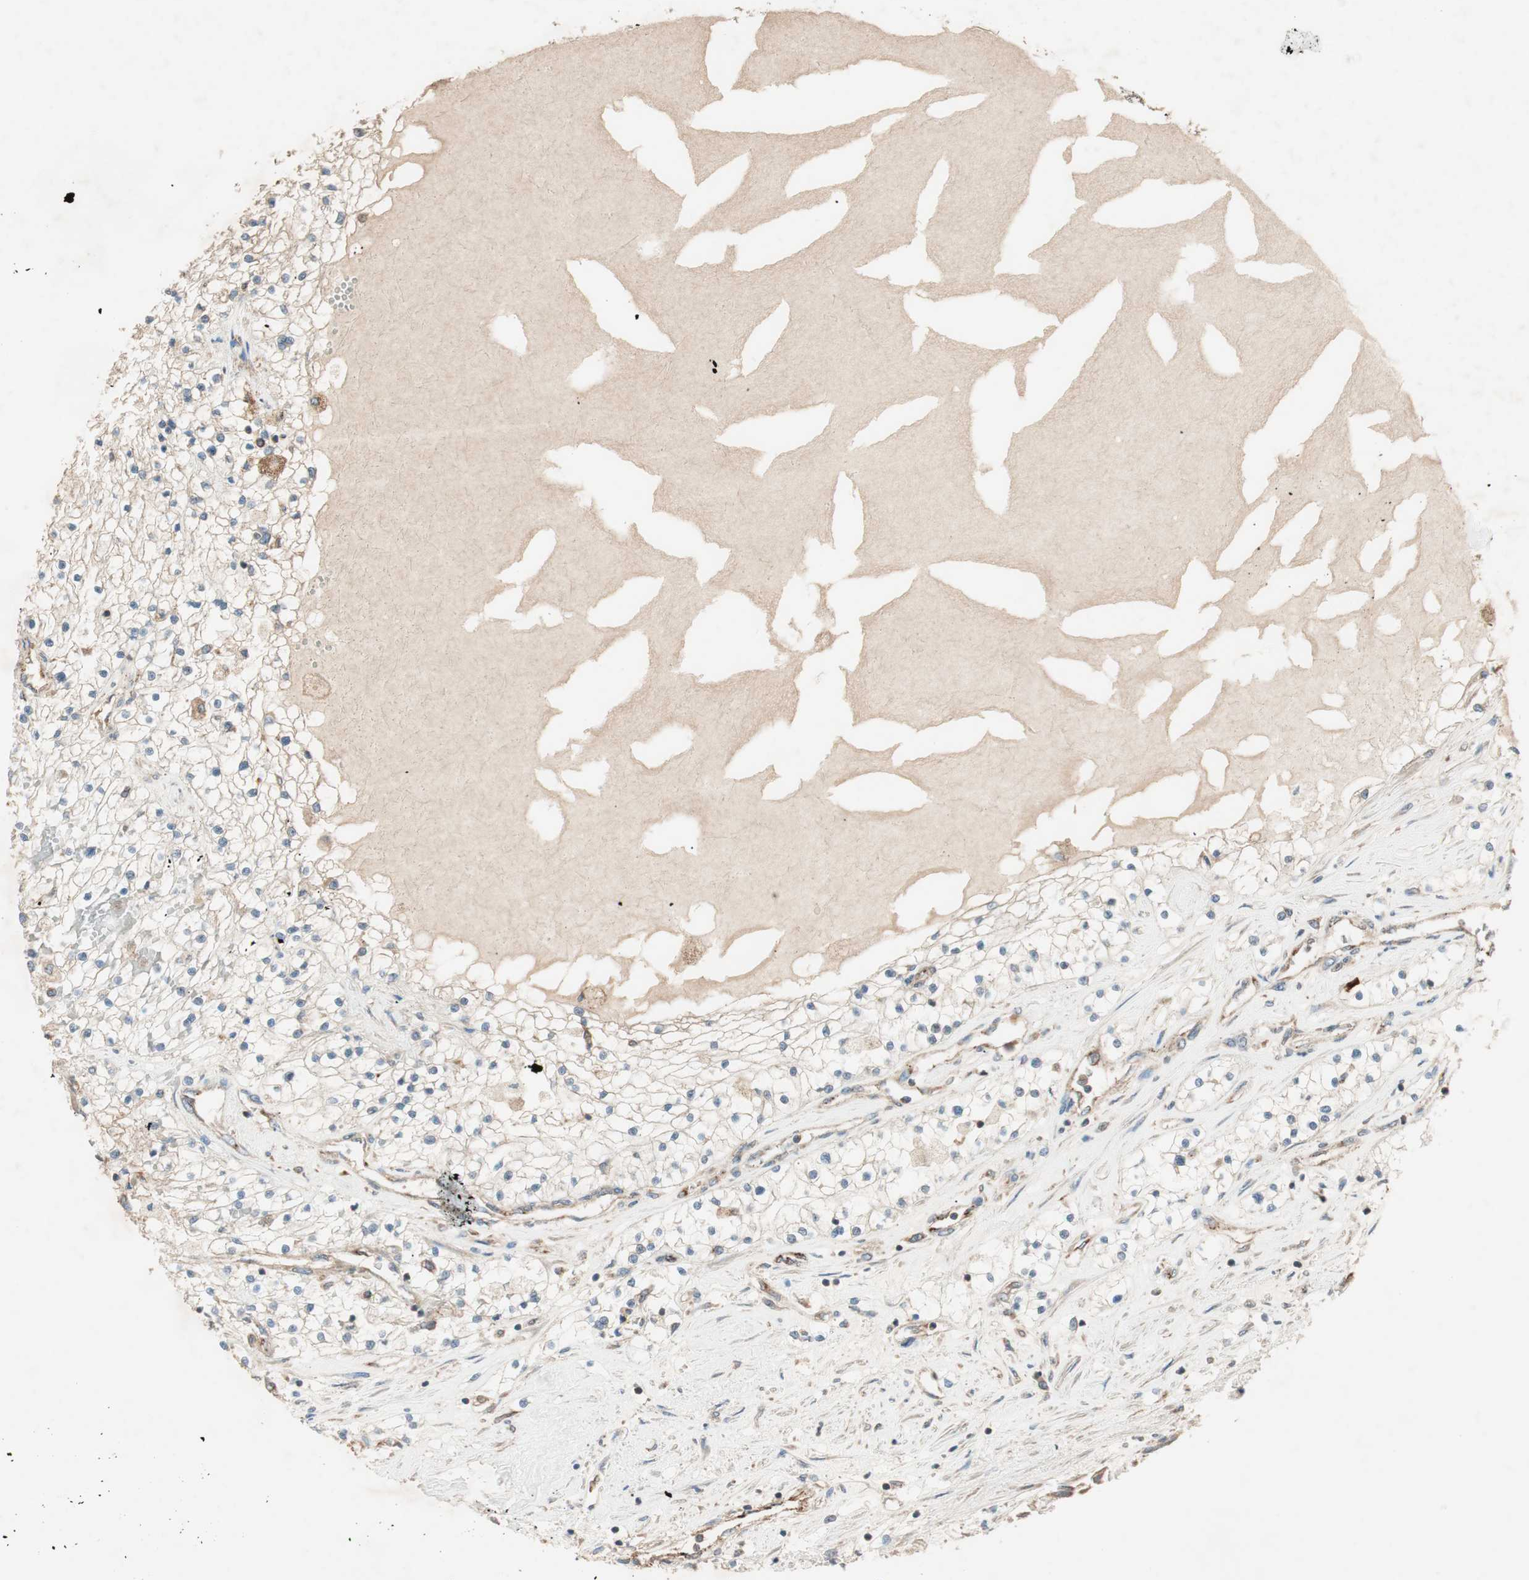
{"staining": {"intensity": "negative", "quantity": "none", "location": "none"}, "tissue": "renal cancer", "cell_type": "Tumor cells", "image_type": "cancer", "snomed": [{"axis": "morphology", "description": "Adenocarcinoma, NOS"}, {"axis": "topography", "description": "Kidney"}], "caption": "An image of human renal cancer (adenocarcinoma) is negative for staining in tumor cells.", "gene": "CC2D1A", "patient": {"sex": "male", "age": 68}}